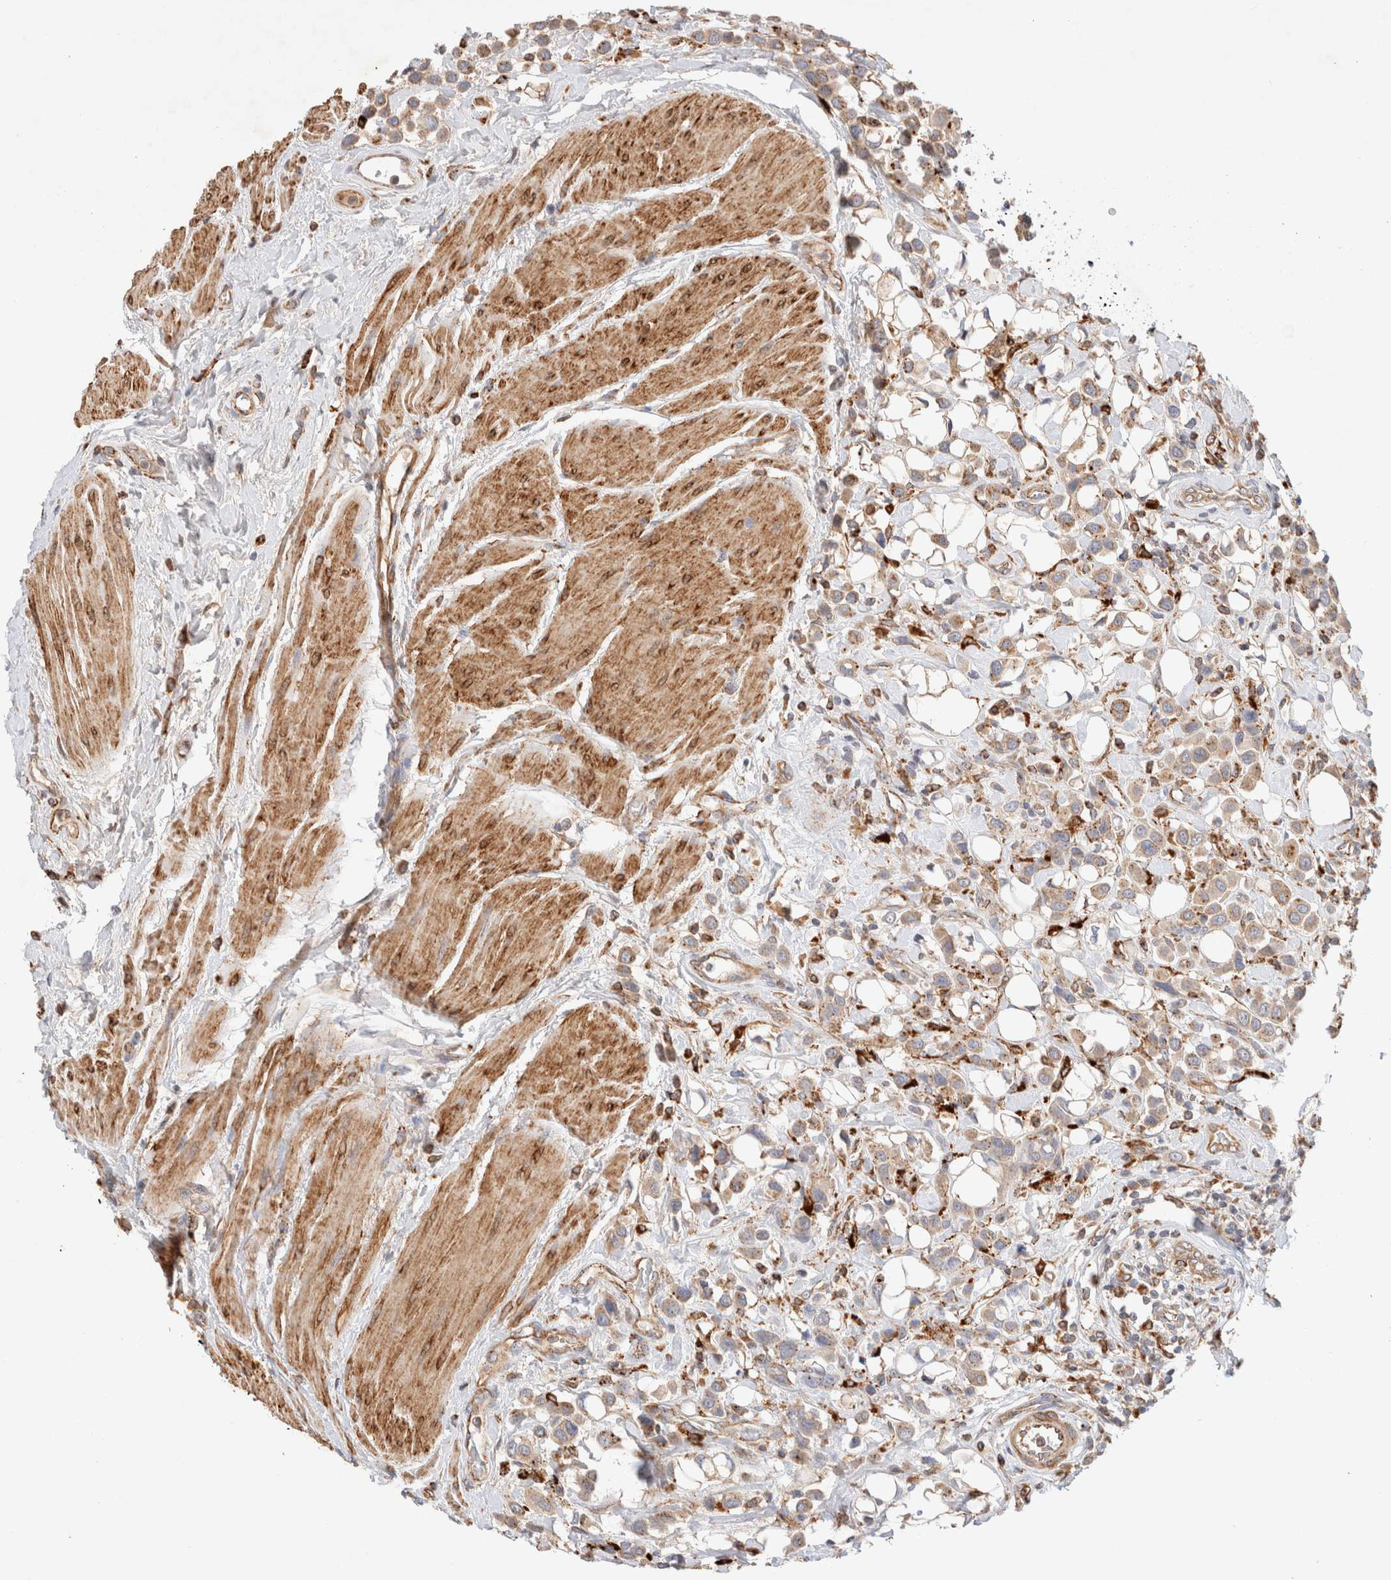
{"staining": {"intensity": "weak", "quantity": ">75%", "location": "cytoplasmic/membranous"}, "tissue": "urothelial cancer", "cell_type": "Tumor cells", "image_type": "cancer", "snomed": [{"axis": "morphology", "description": "Urothelial carcinoma, High grade"}, {"axis": "topography", "description": "Urinary bladder"}], "caption": "Urothelial cancer stained with immunohistochemistry (IHC) displays weak cytoplasmic/membranous positivity in approximately >75% of tumor cells.", "gene": "RABEPK", "patient": {"sex": "male", "age": 50}}